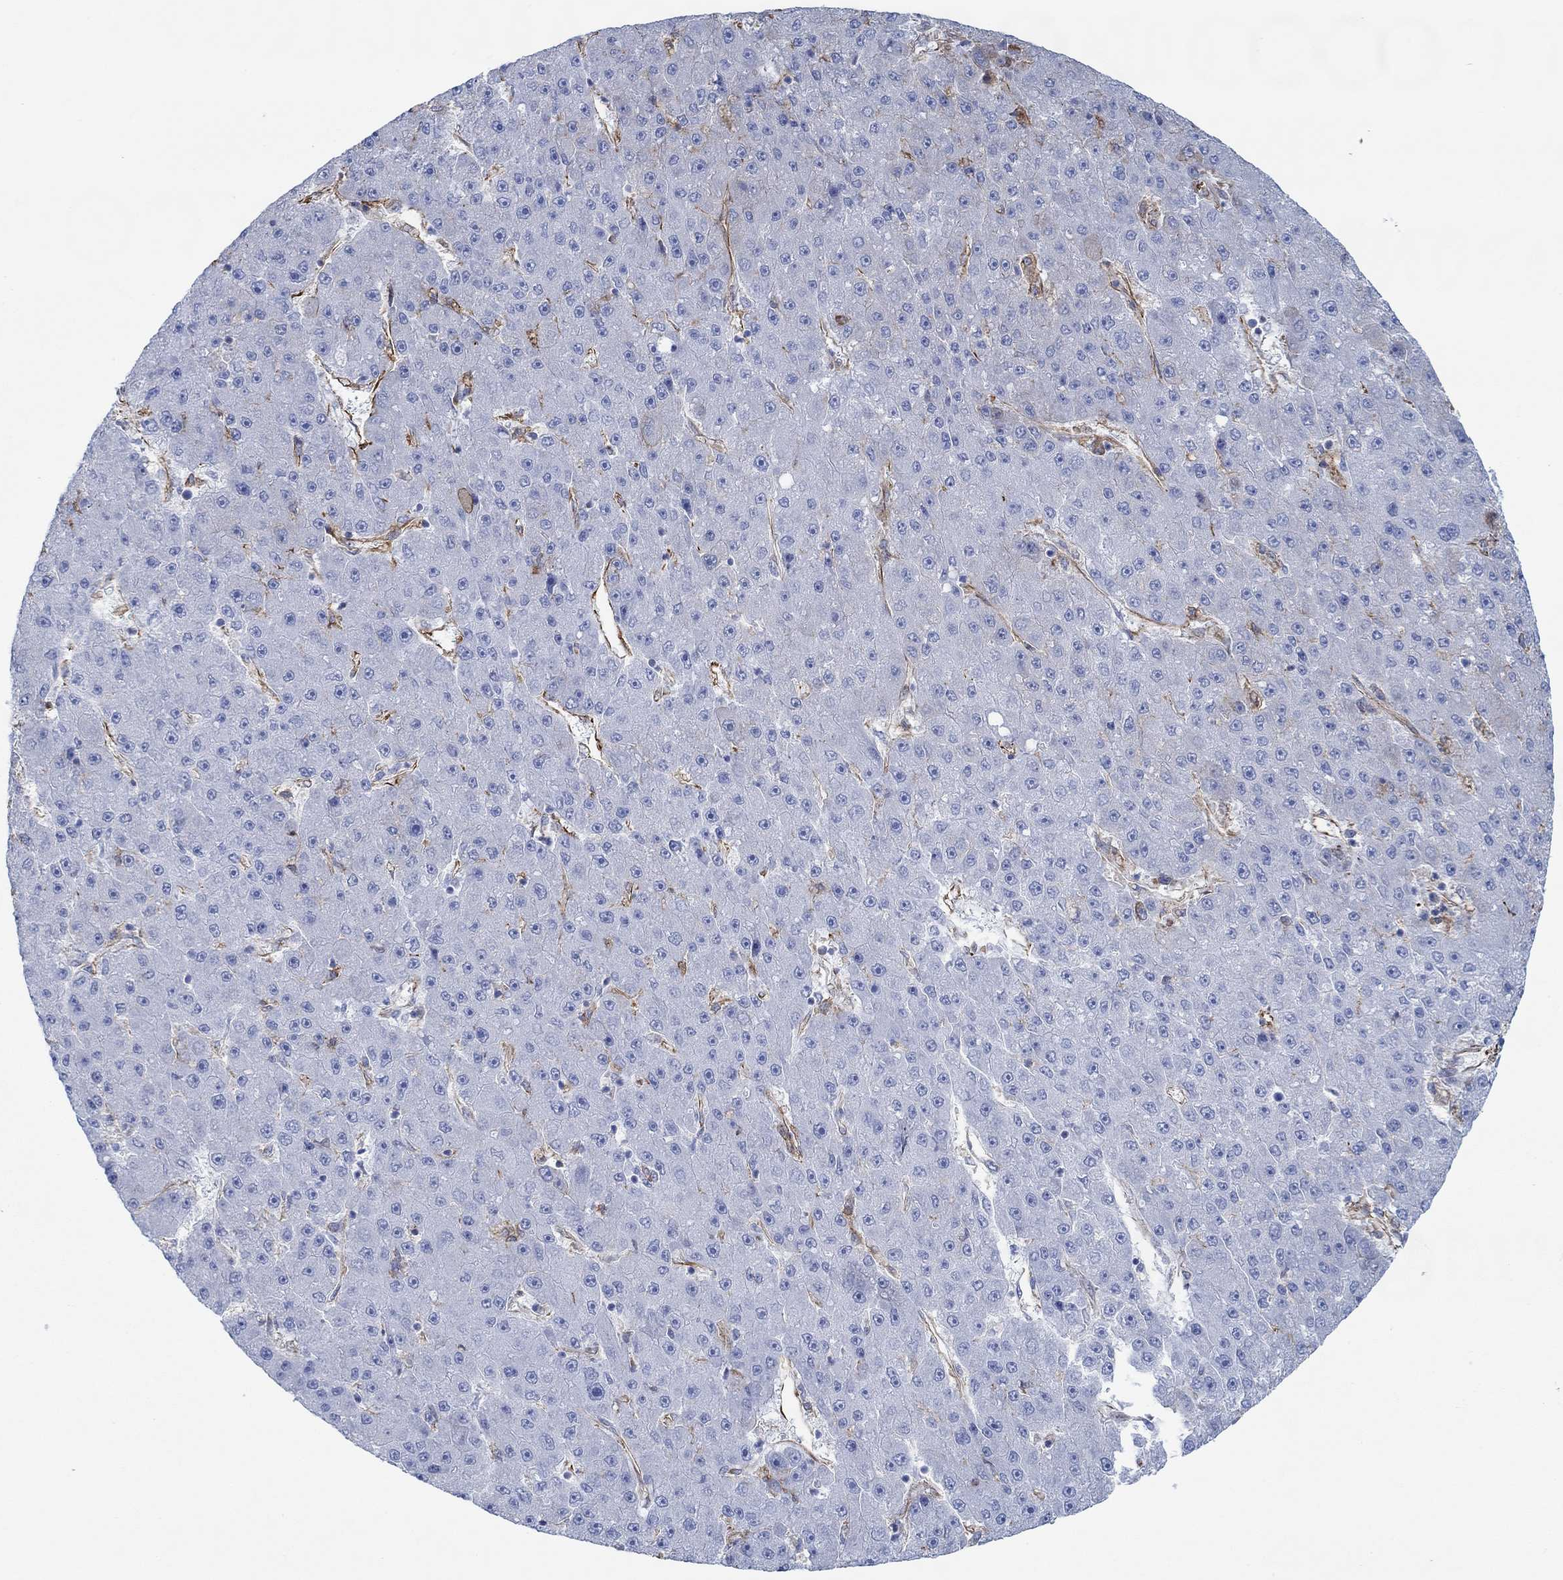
{"staining": {"intensity": "negative", "quantity": "none", "location": "none"}, "tissue": "liver cancer", "cell_type": "Tumor cells", "image_type": "cancer", "snomed": [{"axis": "morphology", "description": "Carcinoma, Hepatocellular, NOS"}, {"axis": "topography", "description": "Liver"}], "caption": "Immunohistochemistry (IHC) image of neoplastic tissue: human liver hepatocellular carcinoma stained with DAB demonstrates no significant protein expression in tumor cells.", "gene": "STC2", "patient": {"sex": "male", "age": 67}}